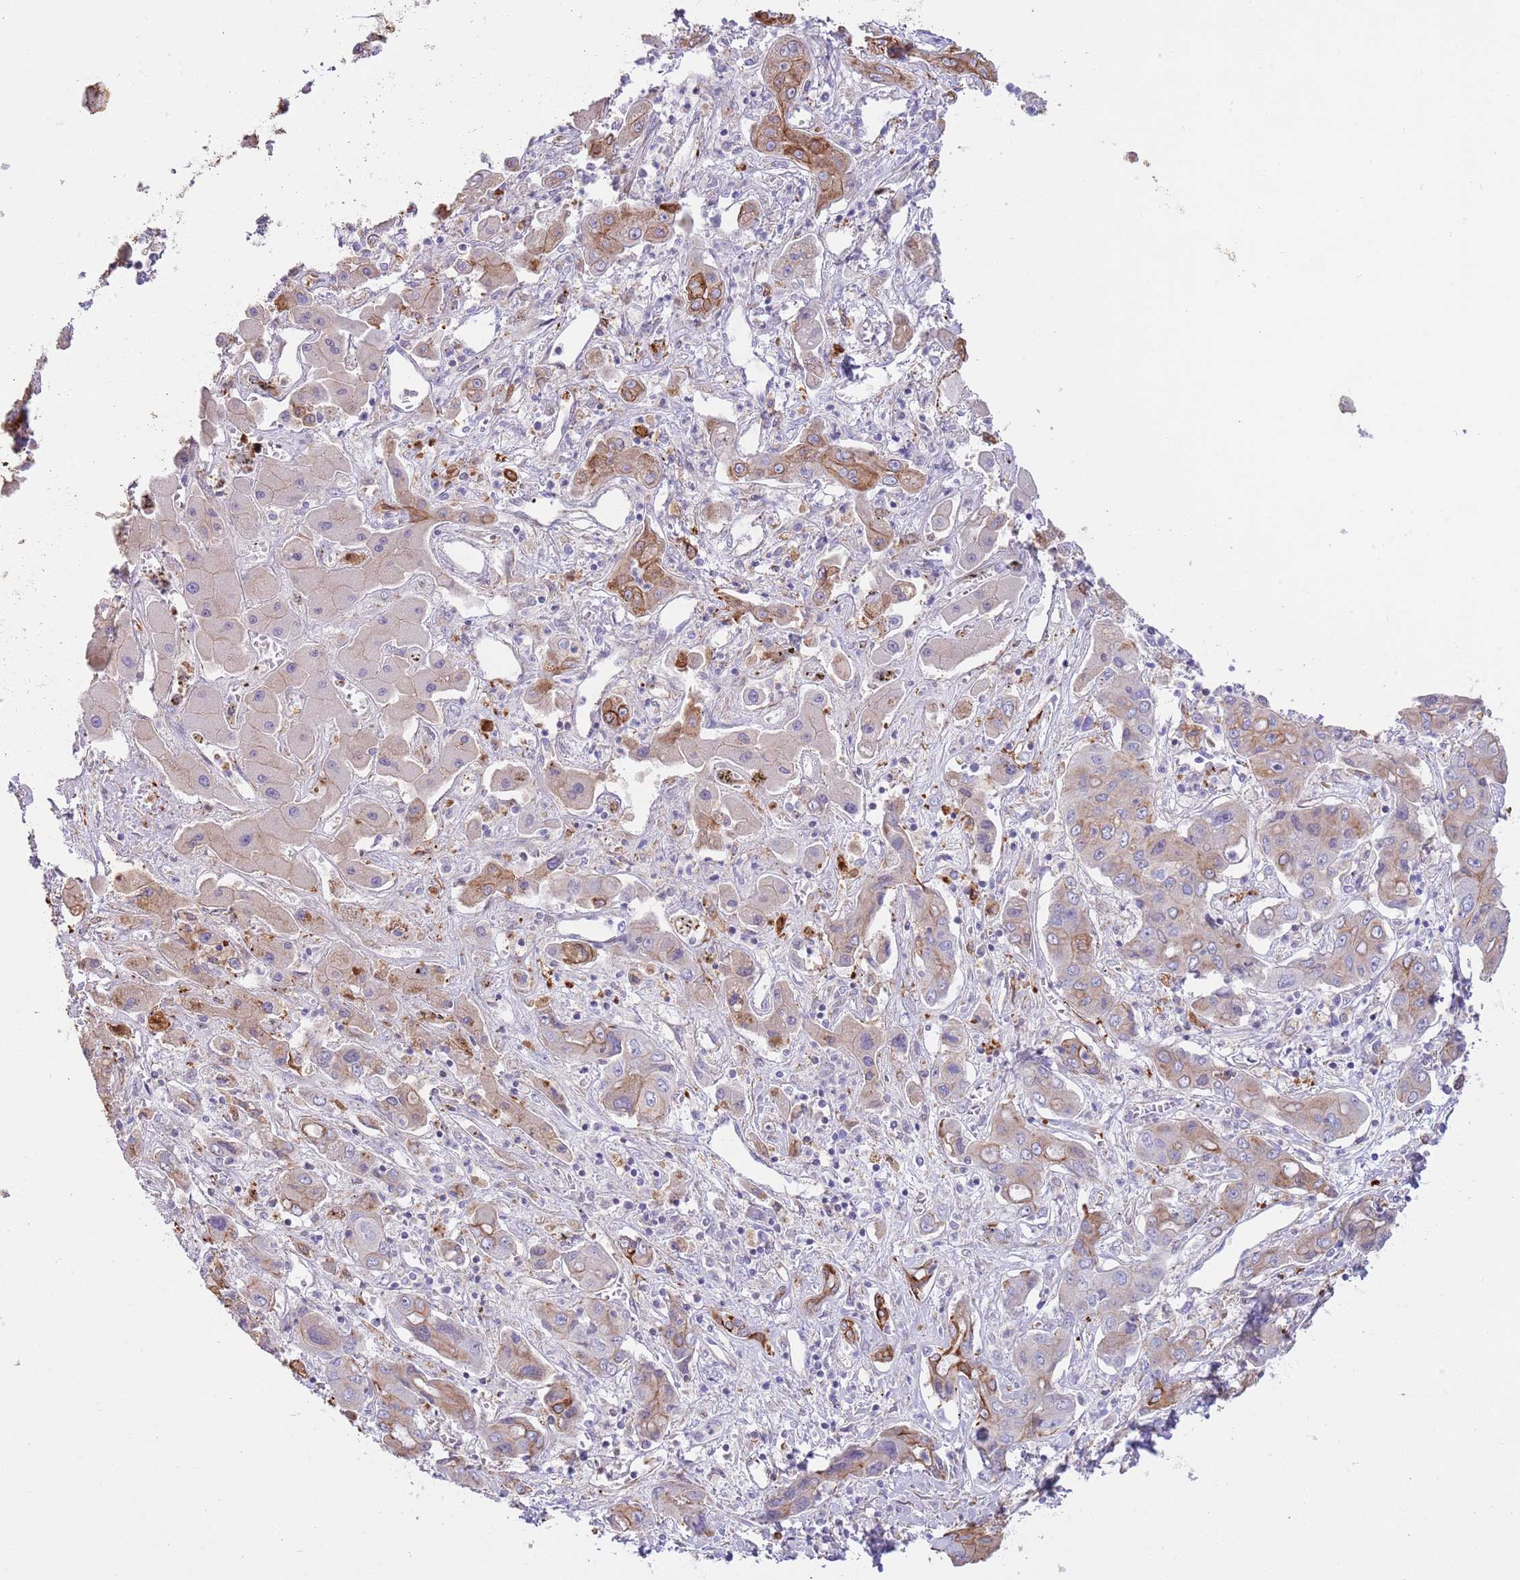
{"staining": {"intensity": "moderate", "quantity": "<25%", "location": "cytoplasmic/membranous"}, "tissue": "liver cancer", "cell_type": "Tumor cells", "image_type": "cancer", "snomed": [{"axis": "morphology", "description": "Cholangiocarcinoma"}, {"axis": "topography", "description": "Liver"}], "caption": "Immunohistochemical staining of human cholangiocarcinoma (liver) exhibits low levels of moderate cytoplasmic/membranous protein expression in about <25% of tumor cells.", "gene": "MOGAT1", "patient": {"sex": "male", "age": 67}}